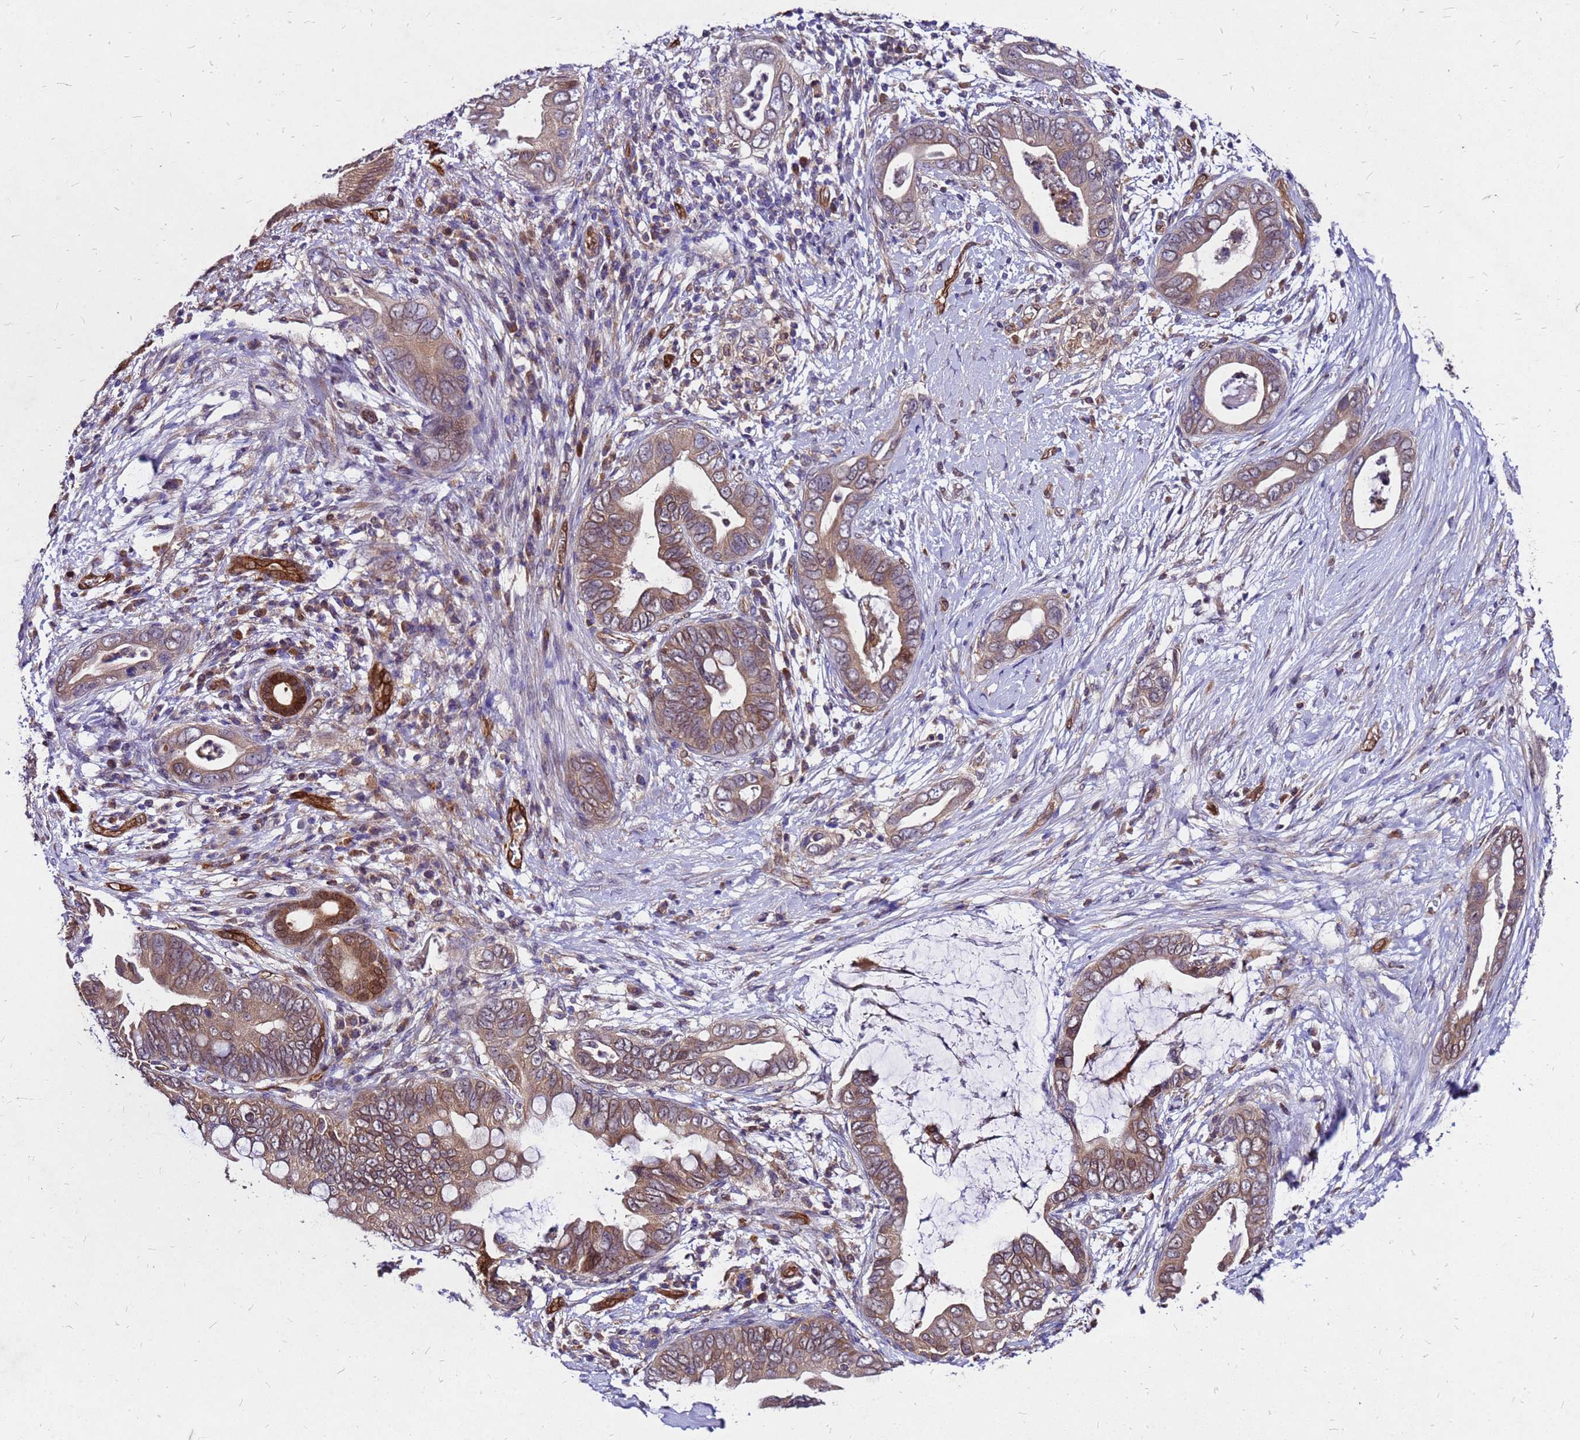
{"staining": {"intensity": "moderate", "quantity": ">75%", "location": "cytoplasmic/membranous"}, "tissue": "pancreatic cancer", "cell_type": "Tumor cells", "image_type": "cancer", "snomed": [{"axis": "morphology", "description": "Adenocarcinoma, NOS"}, {"axis": "topography", "description": "Pancreas"}], "caption": "Pancreatic adenocarcinoma was stained to show a protein in brown. There is medium levels of moderate cytoplasmic/membranous staining in approximately >75% of tumor cells. The protein is shown in brown color, while the nuclei are stained blue.", "gene": "DUSP23", "patient": {"sex": "male", "age": 75}}